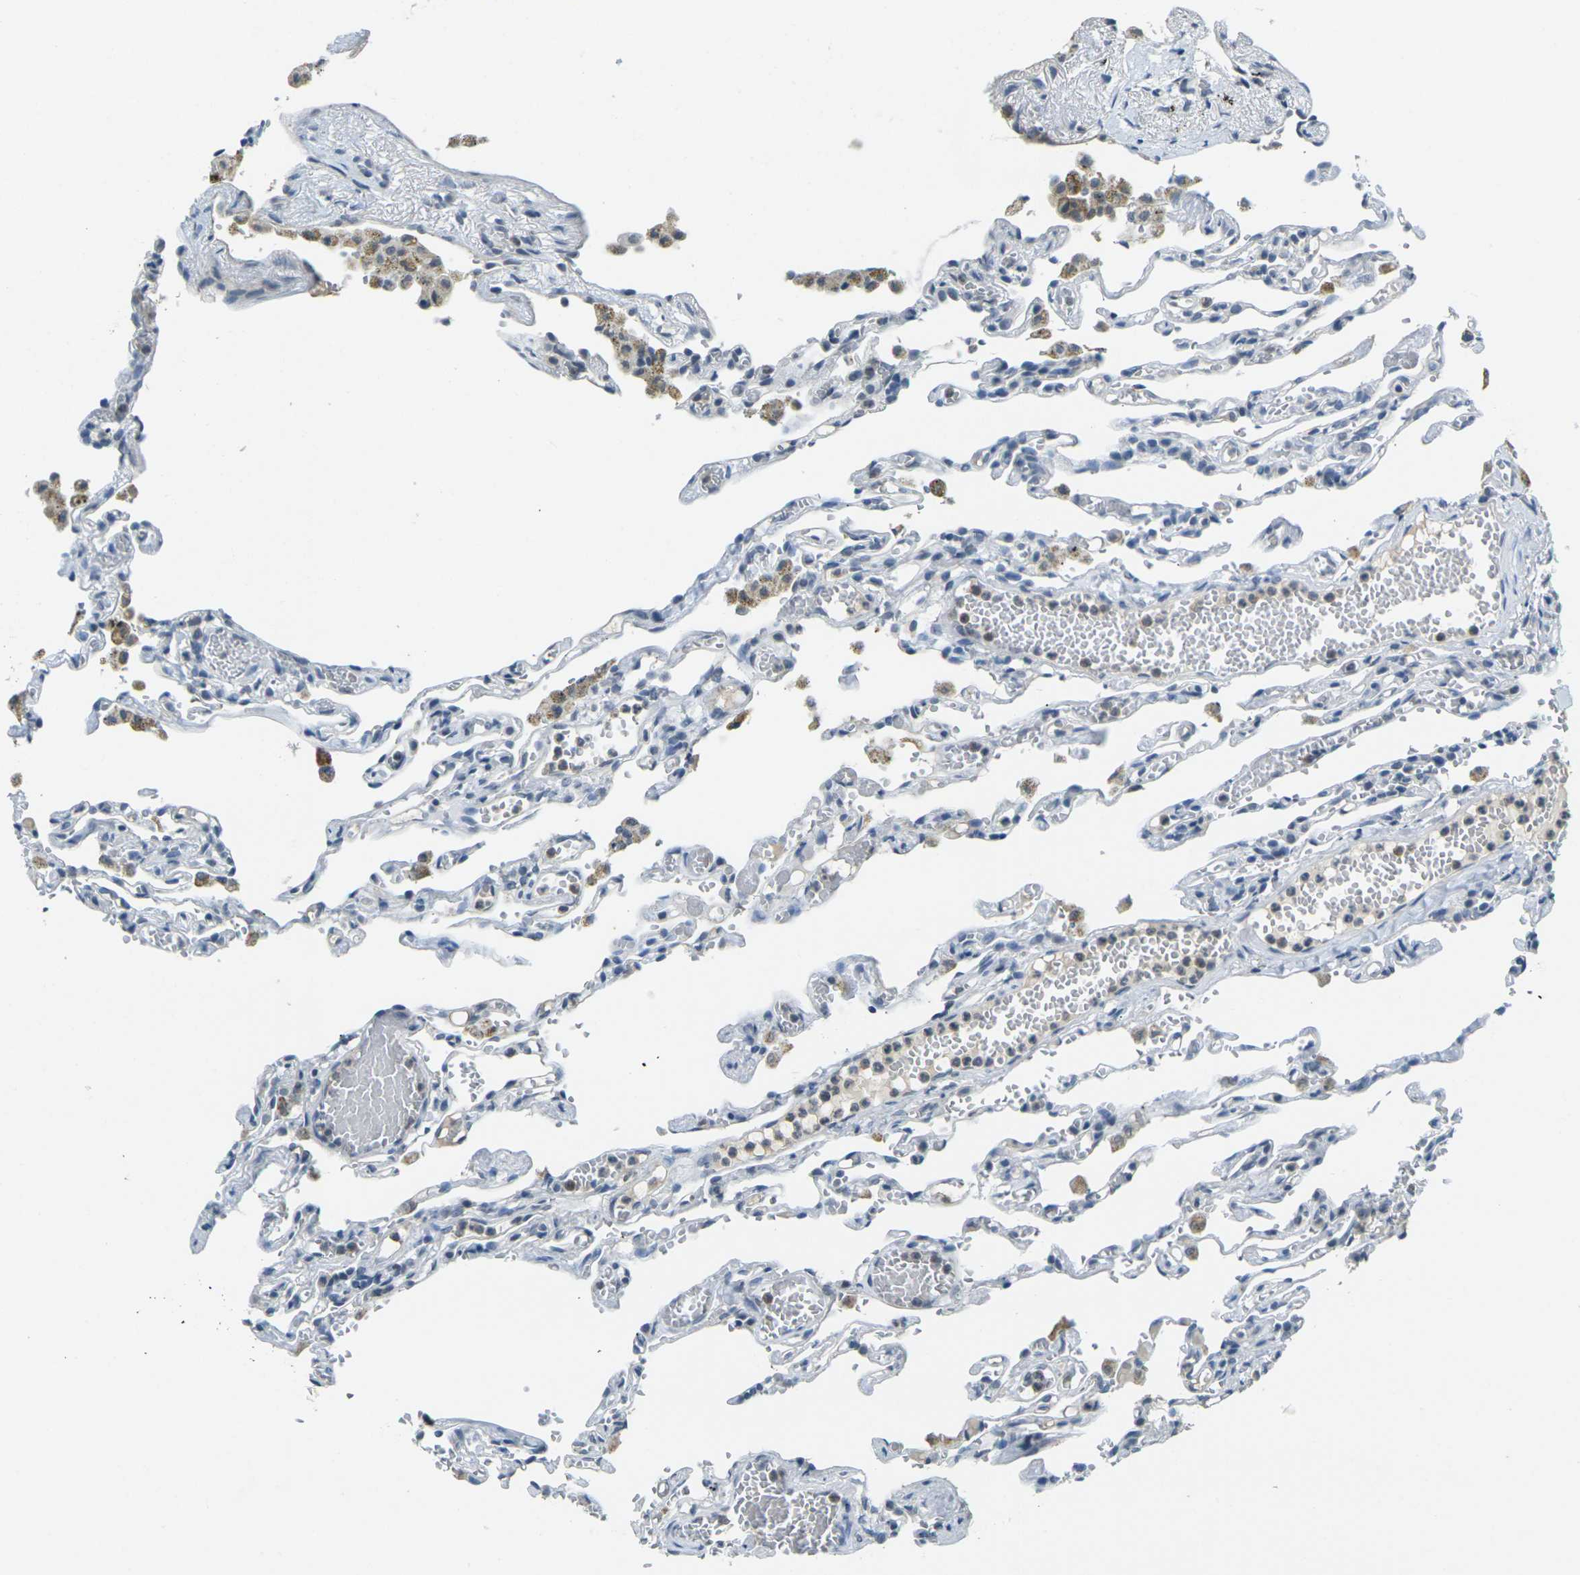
{"staining": {"intensity": "negative", "quantity": "none", "location": "none"}, "tissue": "lung", "cell_type": "Alveolar cells", "image_type": "normal", "snomed": [{"axis": "morphology", "description": "Normal tissue, NOS"}, {"axis": "topography", "description": "Lung"}], "caption": "The immunohistochemistry (IHC) image has no significant positivity in alveolar cells of lung. The staining is performed using DAB (3,3'-diaminobenzidine) brown chromogen with nuclei counter-stained in using hematoxylin.", "gene": "SPTBN2", "patient": {"sex": "male", "age": 21}}